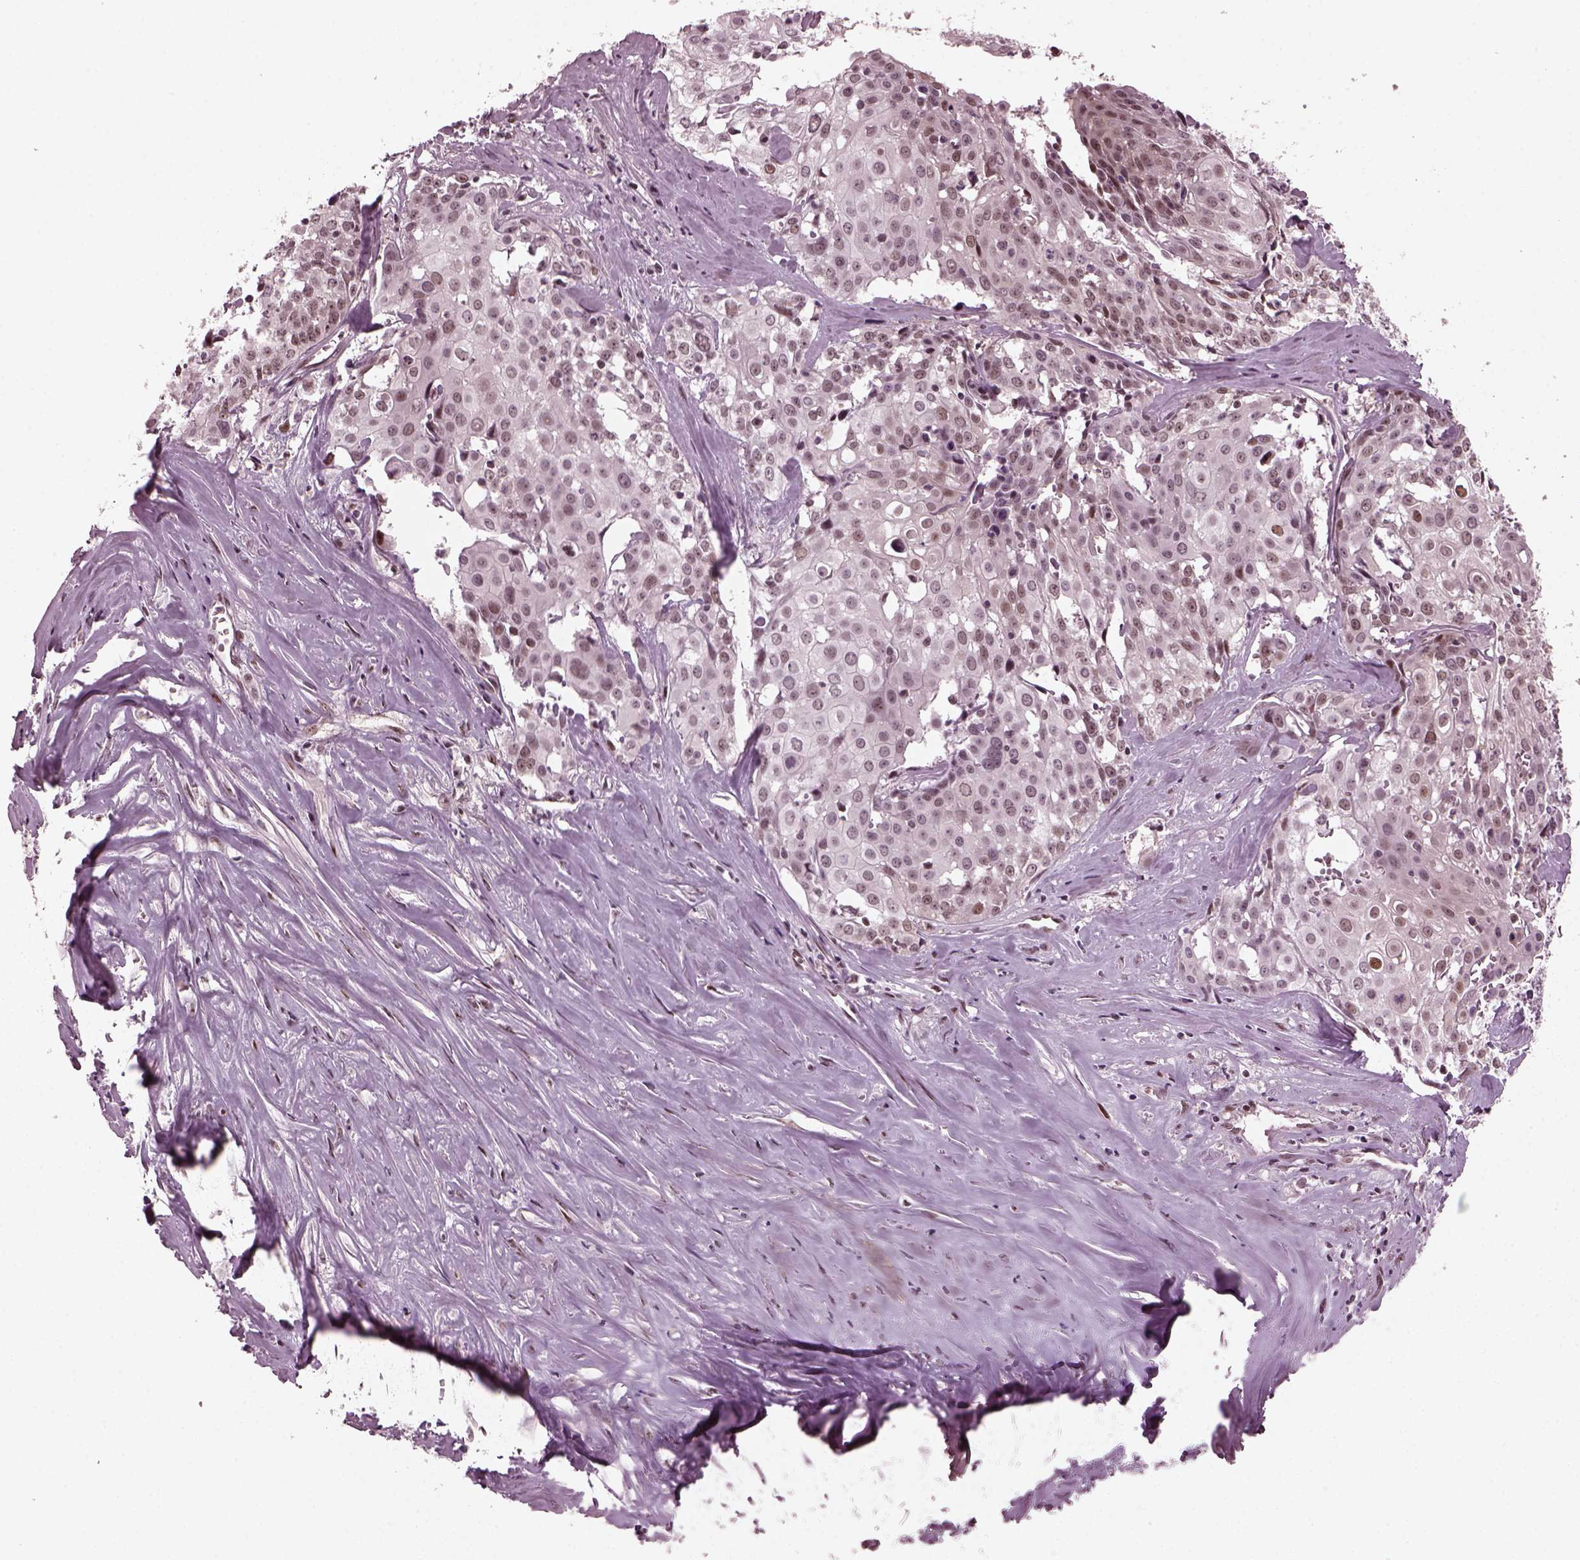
{"staining": {"intensity": "moderate", "quantity": "<25%", "location": "nuclear"}, "tissue": "cervical cancer", "cell_type": "Tumor cells", "image_type": "cancer", "snomed": [{"axis": "morphology", "description": "Squamous cell carcinoma, NOS"}, {"axis": "topography", "description": "Cervix"}], "caption": "A brown stain highlights moderate nuclear staining of a protein in cervical cancer tumor cells.", "gene": "TRIB3", "patient": {"sex": "female", "age": 39}}